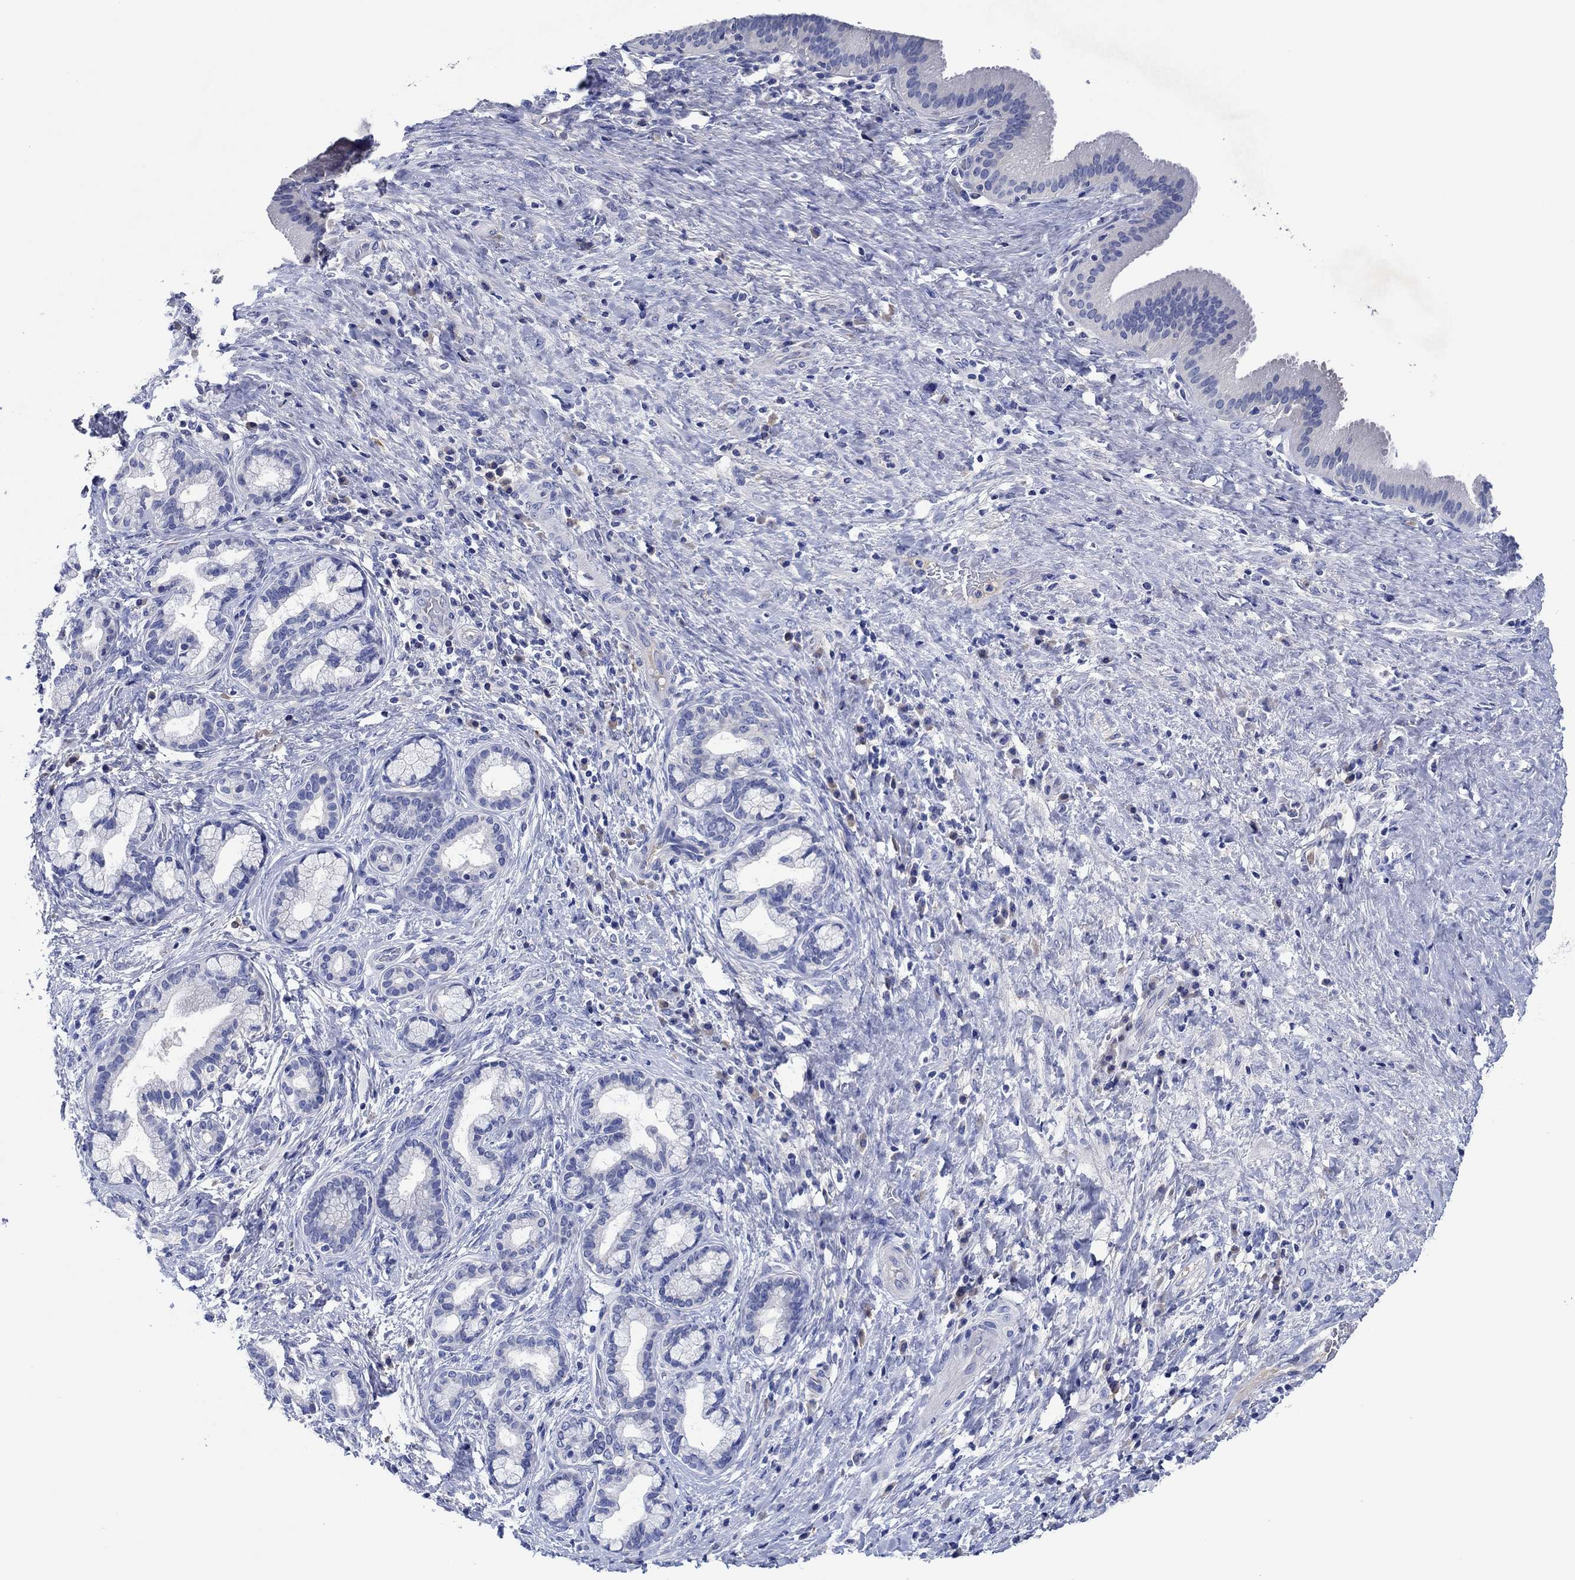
{"staining": {"intensity": "negative", "quantity": "none", "location": "none"}, "tissue": "liver cancer", "cell_type": "Tumor cells", "image_type": "cancer", "snomed": [{"axis": "morphology", "description": "Cholangiocarcinoma"}, {"axis": "topography", "description": "Liver"}], "caption": "Protein analysis of liver cancer (cholangiocarcinoma) reveals no significant expression in tumor cells.", "gene": "CPNE6", "patient": {"sex": "female", "age": 73}}